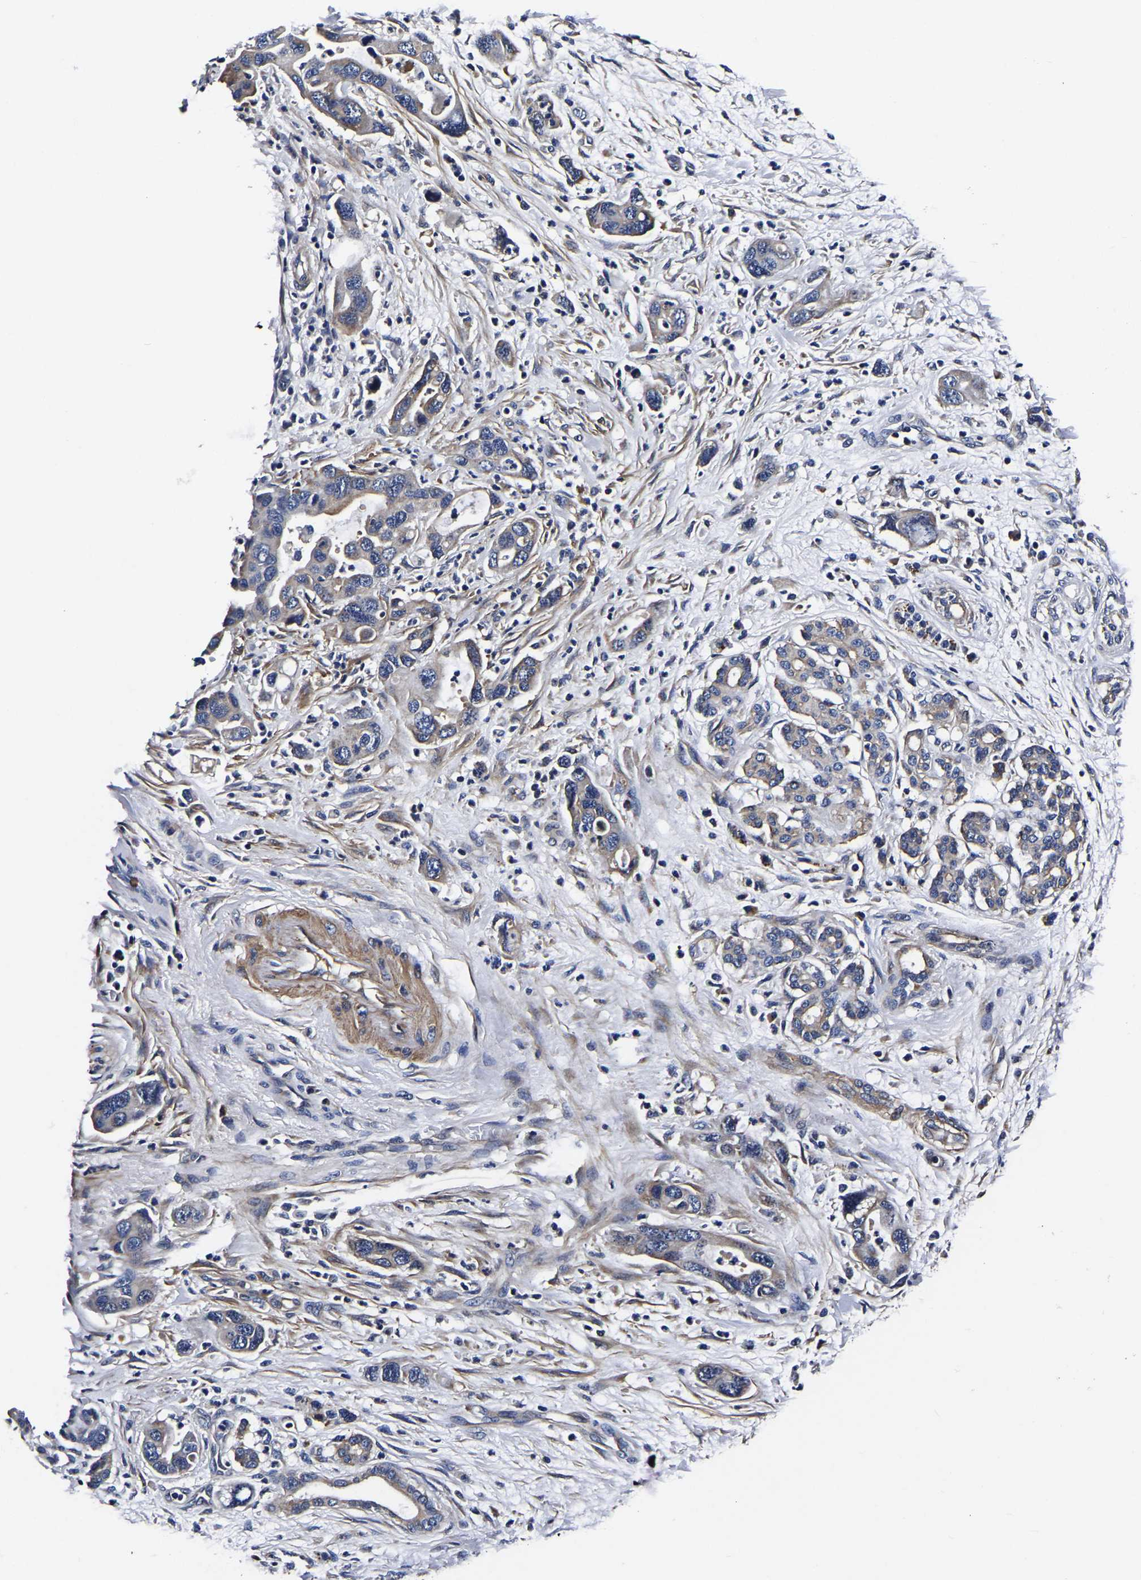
{"staining": {"intensity": "weak", "quantity": "<25%", "location": "cytoplasmic/membranous"}, "tissue": "pancreatic cancer", "cell_type": "Tumor cells", "image_type": "cancer", "snomed": [{"axis": "morphology", "description": "Normal tissue, NOS"}, {"axis": "morphology", "description": "Adenocarcinoma, NOS"}, {"axis": "topography", "description": "Pancreas"}], "caption": "This photomicrograph is of pancreatic cancer (adenocarcinoma) stained with immunohistochemistry (IHC) to label a protein in brown with the nuclei are counter-stained blue. There is no staining in tumor cells.", "gene": "KCTD17", "patient": {"sex": "female", "age": 71}}